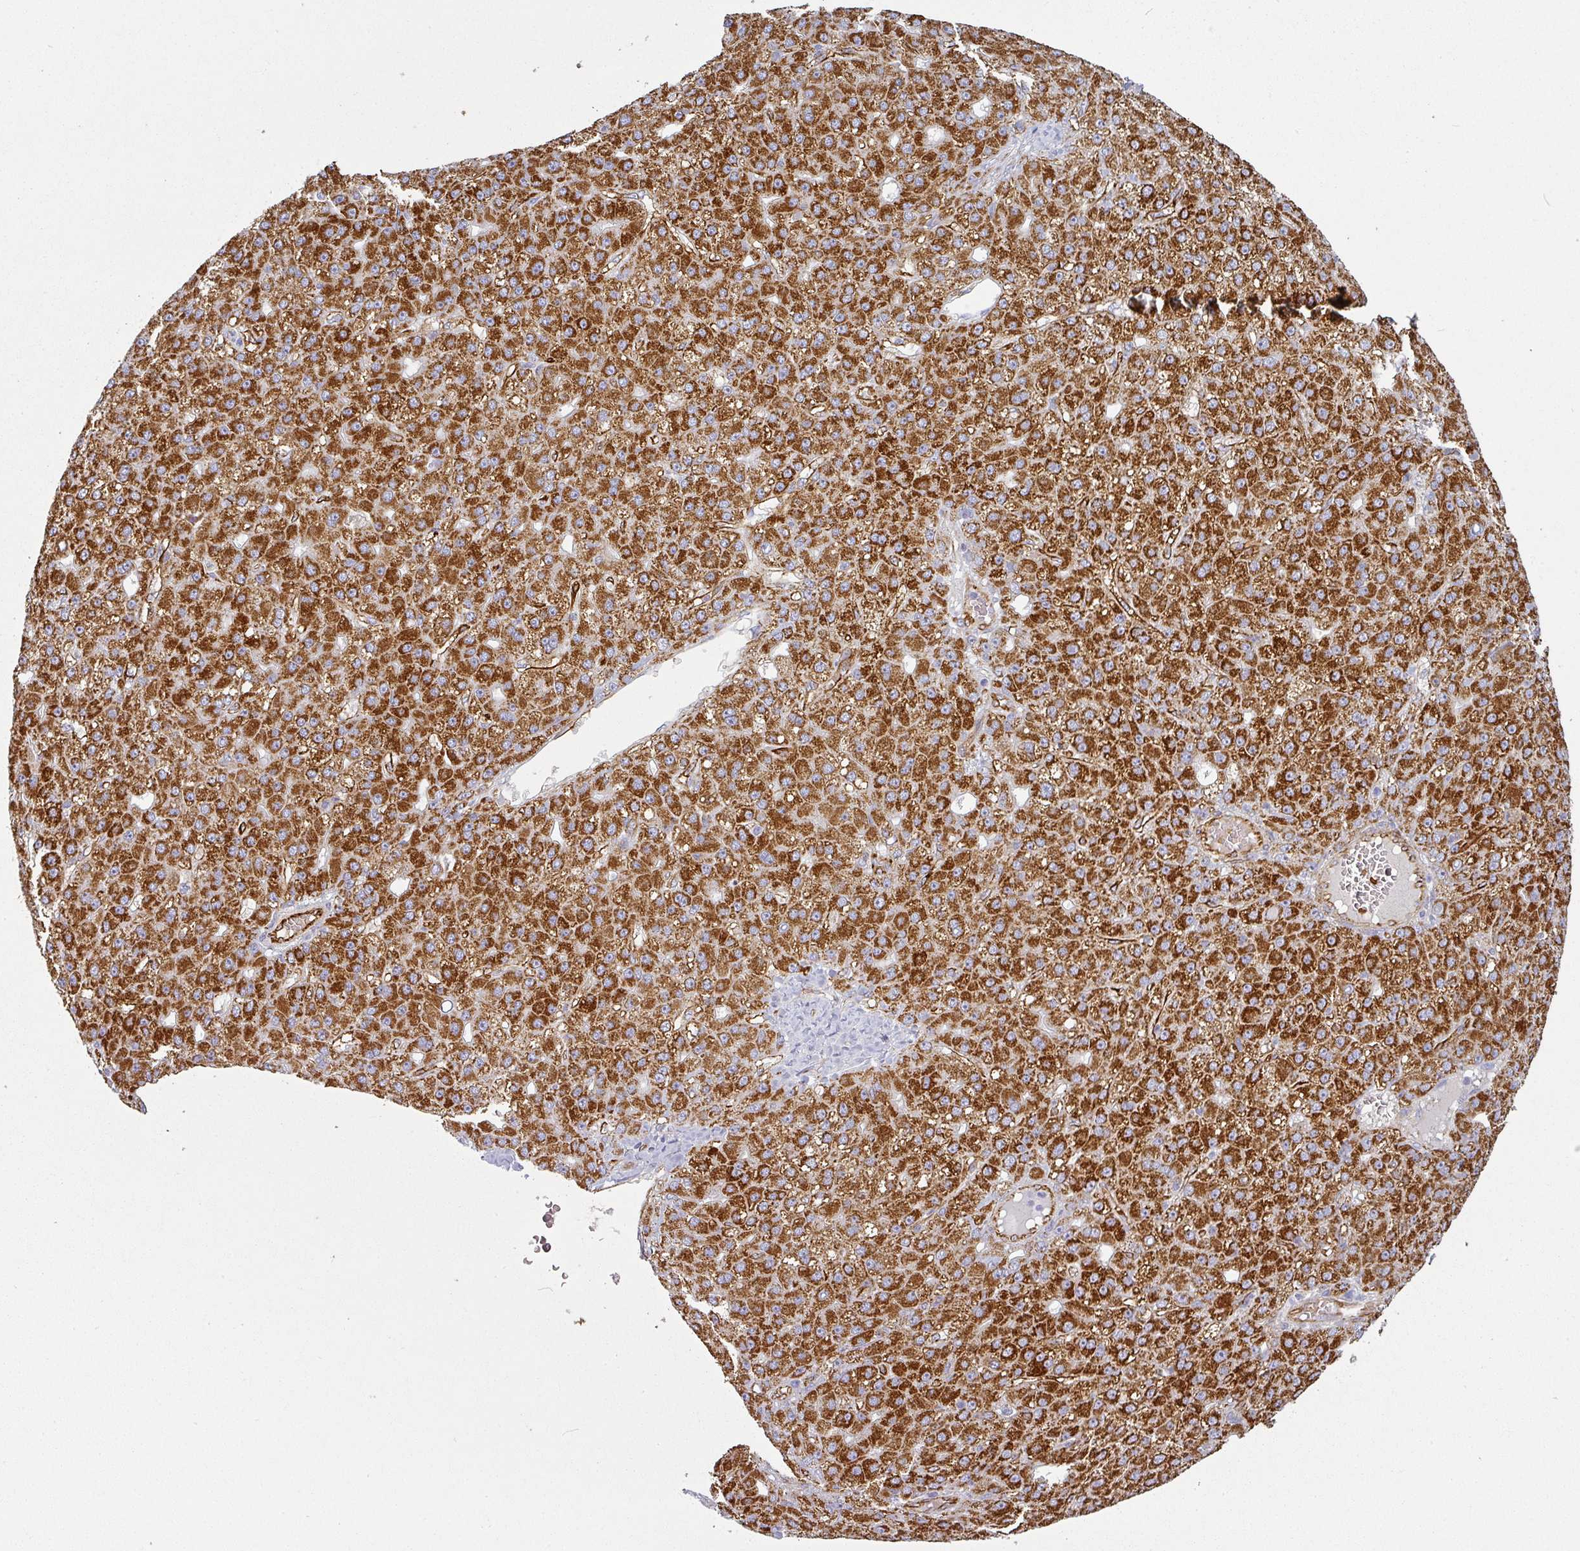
{"staining": {"intensity": "strong", "quantity": ">75%", "location": "cytoplasmic/membranous"}, "tissue": "liver cancer", "cell_type": "Tumor cells", "image_type": "cancer", "snomed": [{"axis": "morphology", "description": "Carcinoma, Hepatocellular, NOS"}, {"axis": "topography", "description": "Liver"}], "caption": "Hepatocellular carcinoma (liver) stained with IHC demonstrates strong cytoplasmic/membranous expression in approximately >75% of tumor cells.", "gene": "PRODH2", "patient": {"sex": "male", "age": 67}}